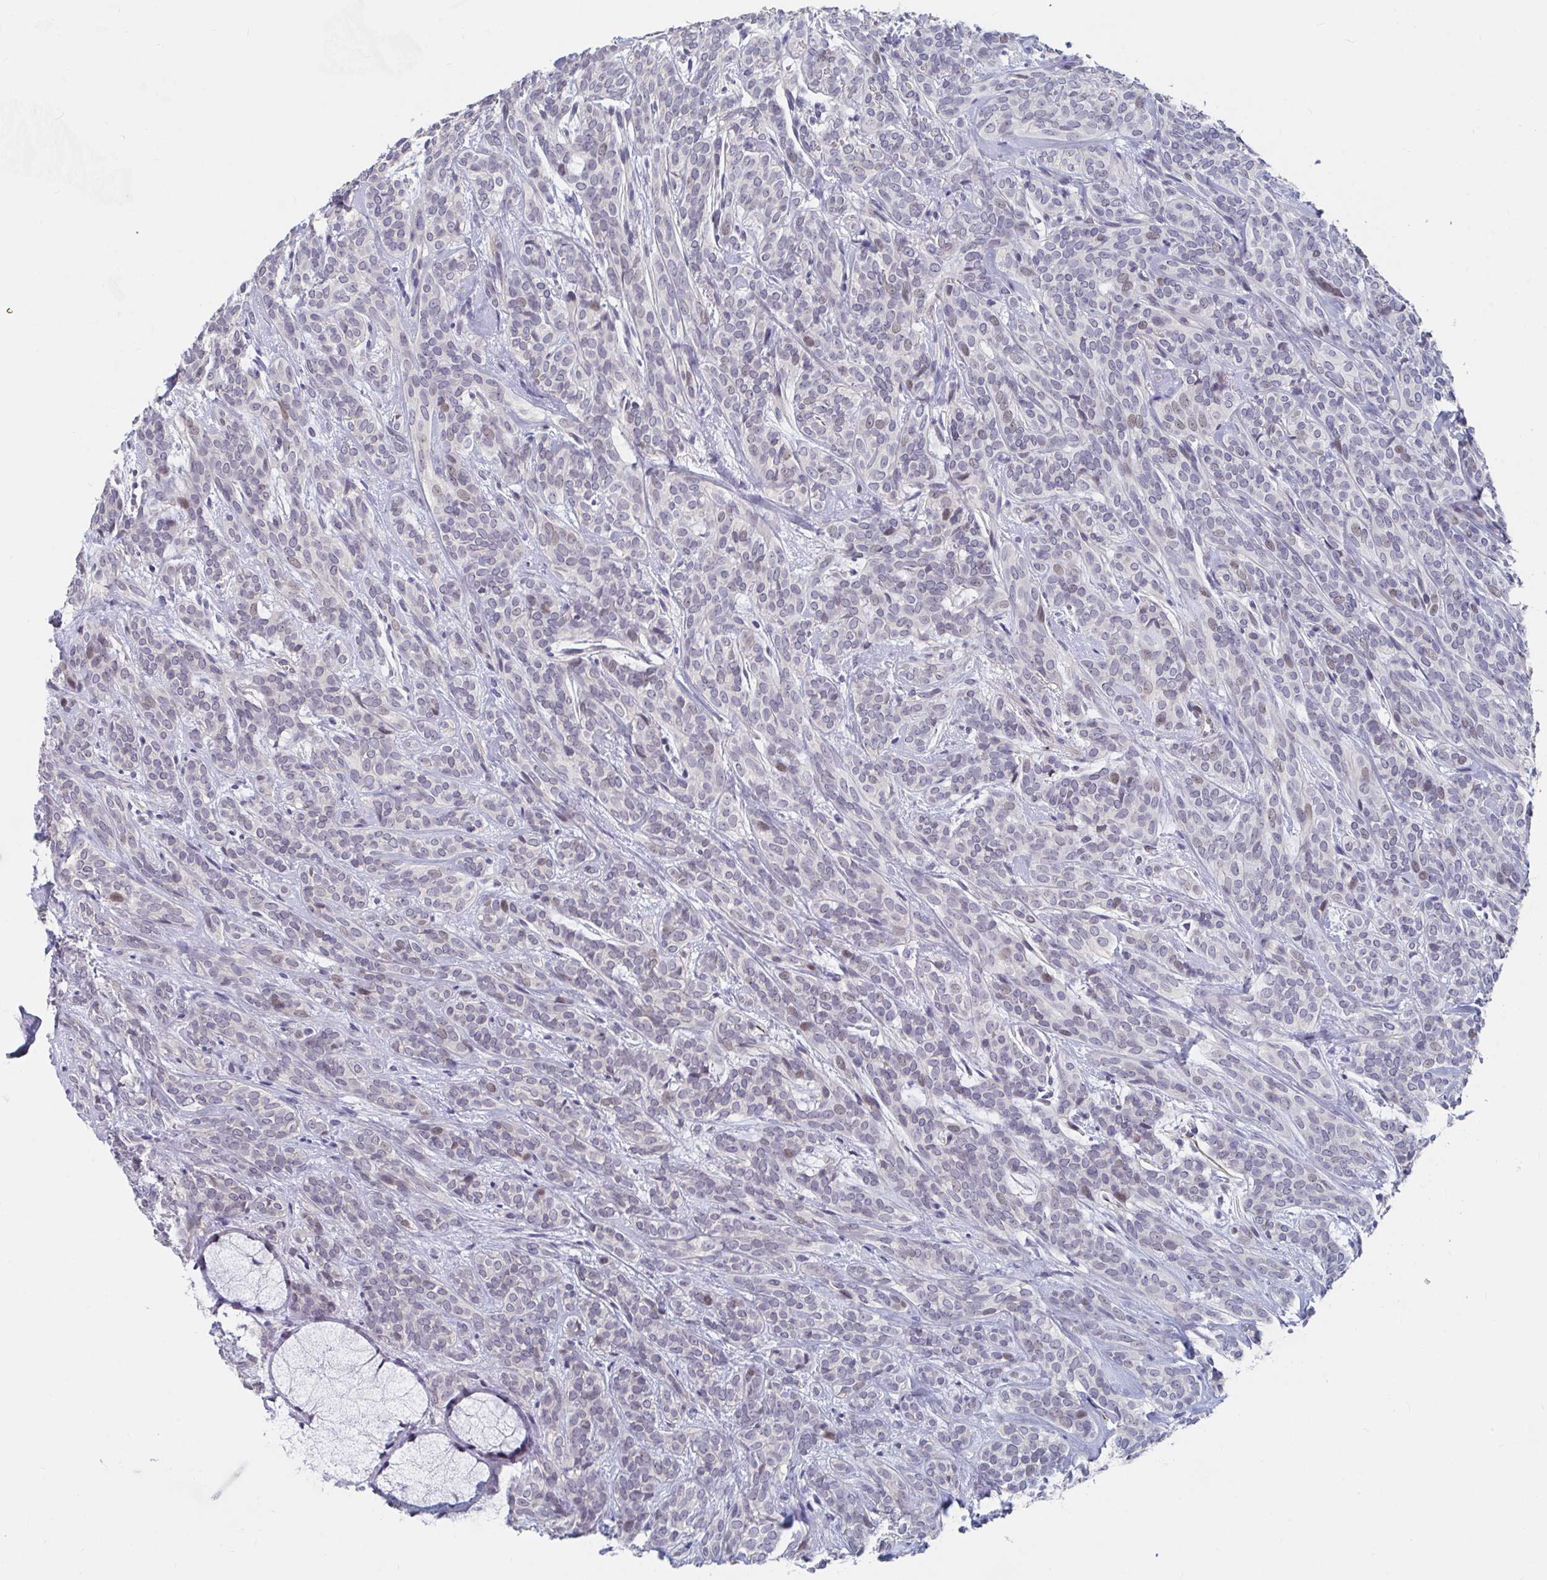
{"staining": {"intensity": "weak", "quantity": "<25%", "location": "nuclear"}, "tissue": "head and neck cancer", "cell_type": "Tumor cells", "image_type": "cancer", "snomed": [{"axis": "morphology", "description": "Adenocarcinoma, NOS"}, {"axis": "topography", "description": "Head-Neck"}], "caption": "The immunohistochemistry (IHC) micrograph has no significant staining in tumor cells of head and neck cancer (adenocarcinoma) tissue.", "gene": "FAM156B", "patient": {"sex": "female", "age": 57}}